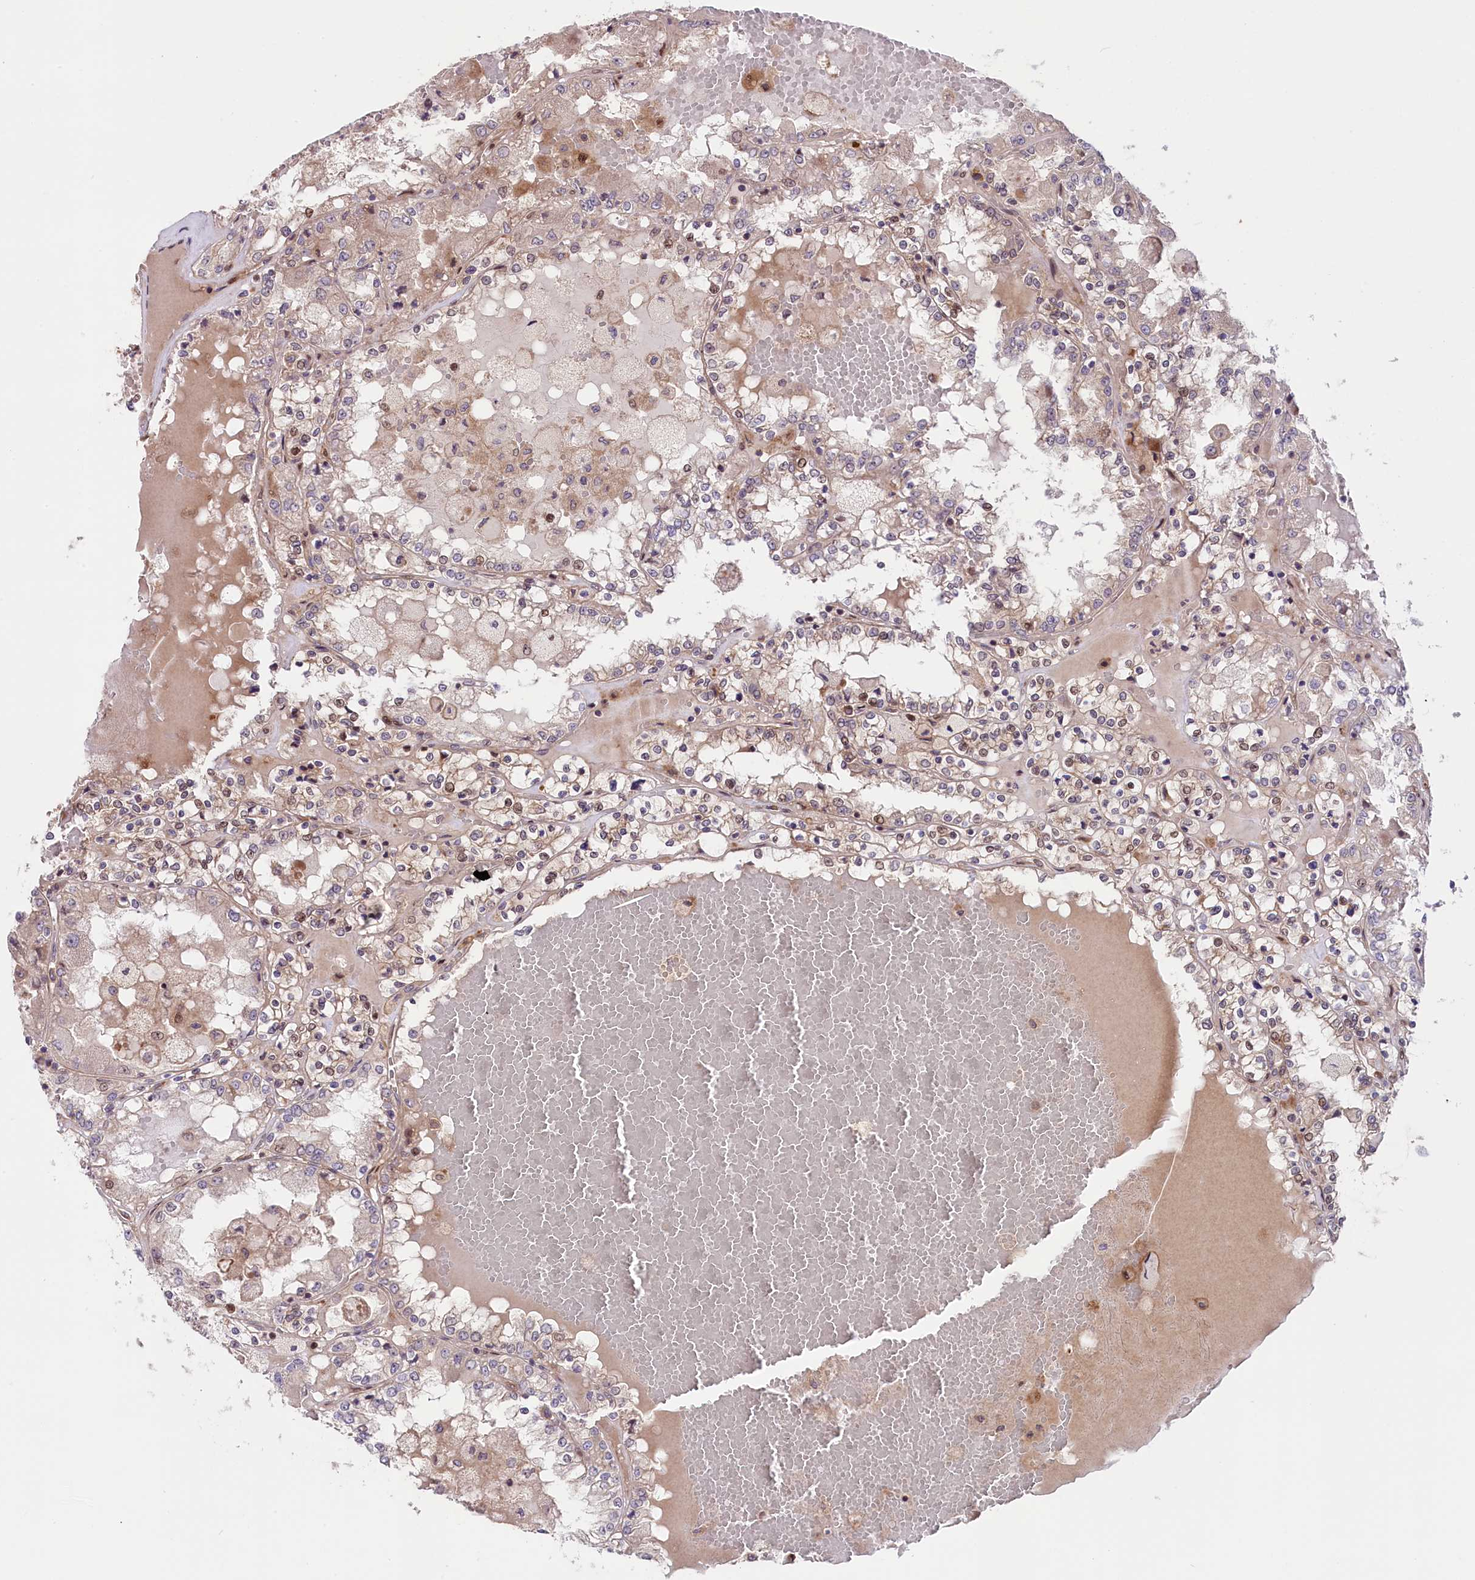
{"staining": {"intensity": "moderate", "quantity": "<25%", "location": "nuclear"}, "tissue": "renal cancer", "cell_type": "Tumor cells", "image_type": "cancer", "snomed": [{"axis": "morphology", "description": "Adenocarcinoma, NOS"}, {"axis": "topography", "description": "Kidney"}], "caption": "Immunohistochemistry of human renal adenocarcinoma shows low levels of moderate nuclear positivity in about <25% of tumor cells.", "gene": "RIC8A", "patient": {"sex": "female", "age": 56}}